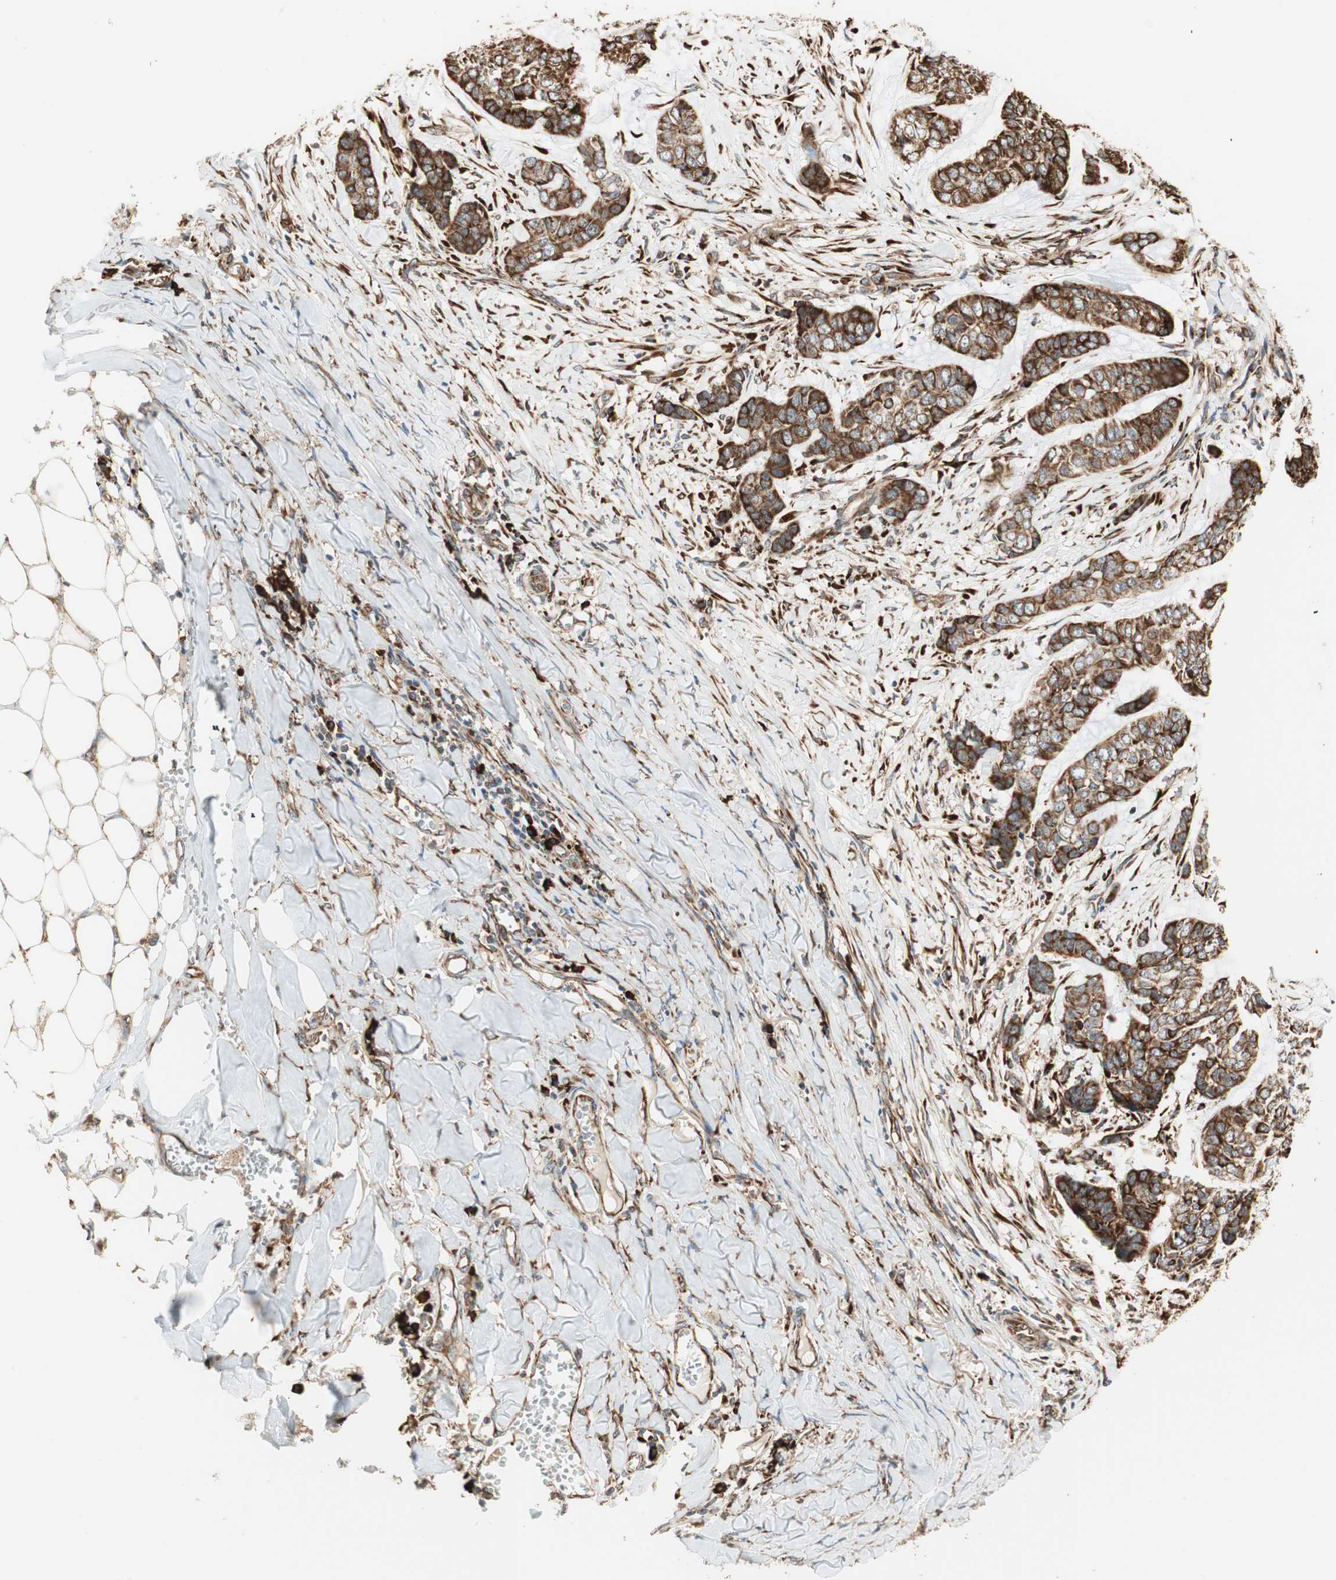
{"staining": {"intensity": "strong", "quantity": ">75%", "location": "cytoplasmic/membranous"}, "tissue": "skin cancer", "cell_type": "Tumor cells", "image_type": "cancer", "snomed": [{"axis": "morphology", "description": "Basal cell carcinoma"}, {"axis": "topography", "description": "Skin"}], "caption": "A high-resolution photomicrograph shows immunohistochemistry staining of skin cancer, which shows strong cytoplasmic/membranous expression in approximately >75% of tumor cells. The staining was performed using DAB to visualize the protein expression in brown, while the nuclei were stained in blue with hematoxylin (Magnification: 20x).", "gene": "P4HA1", "patient": {"sex": "female", "age": 64}}